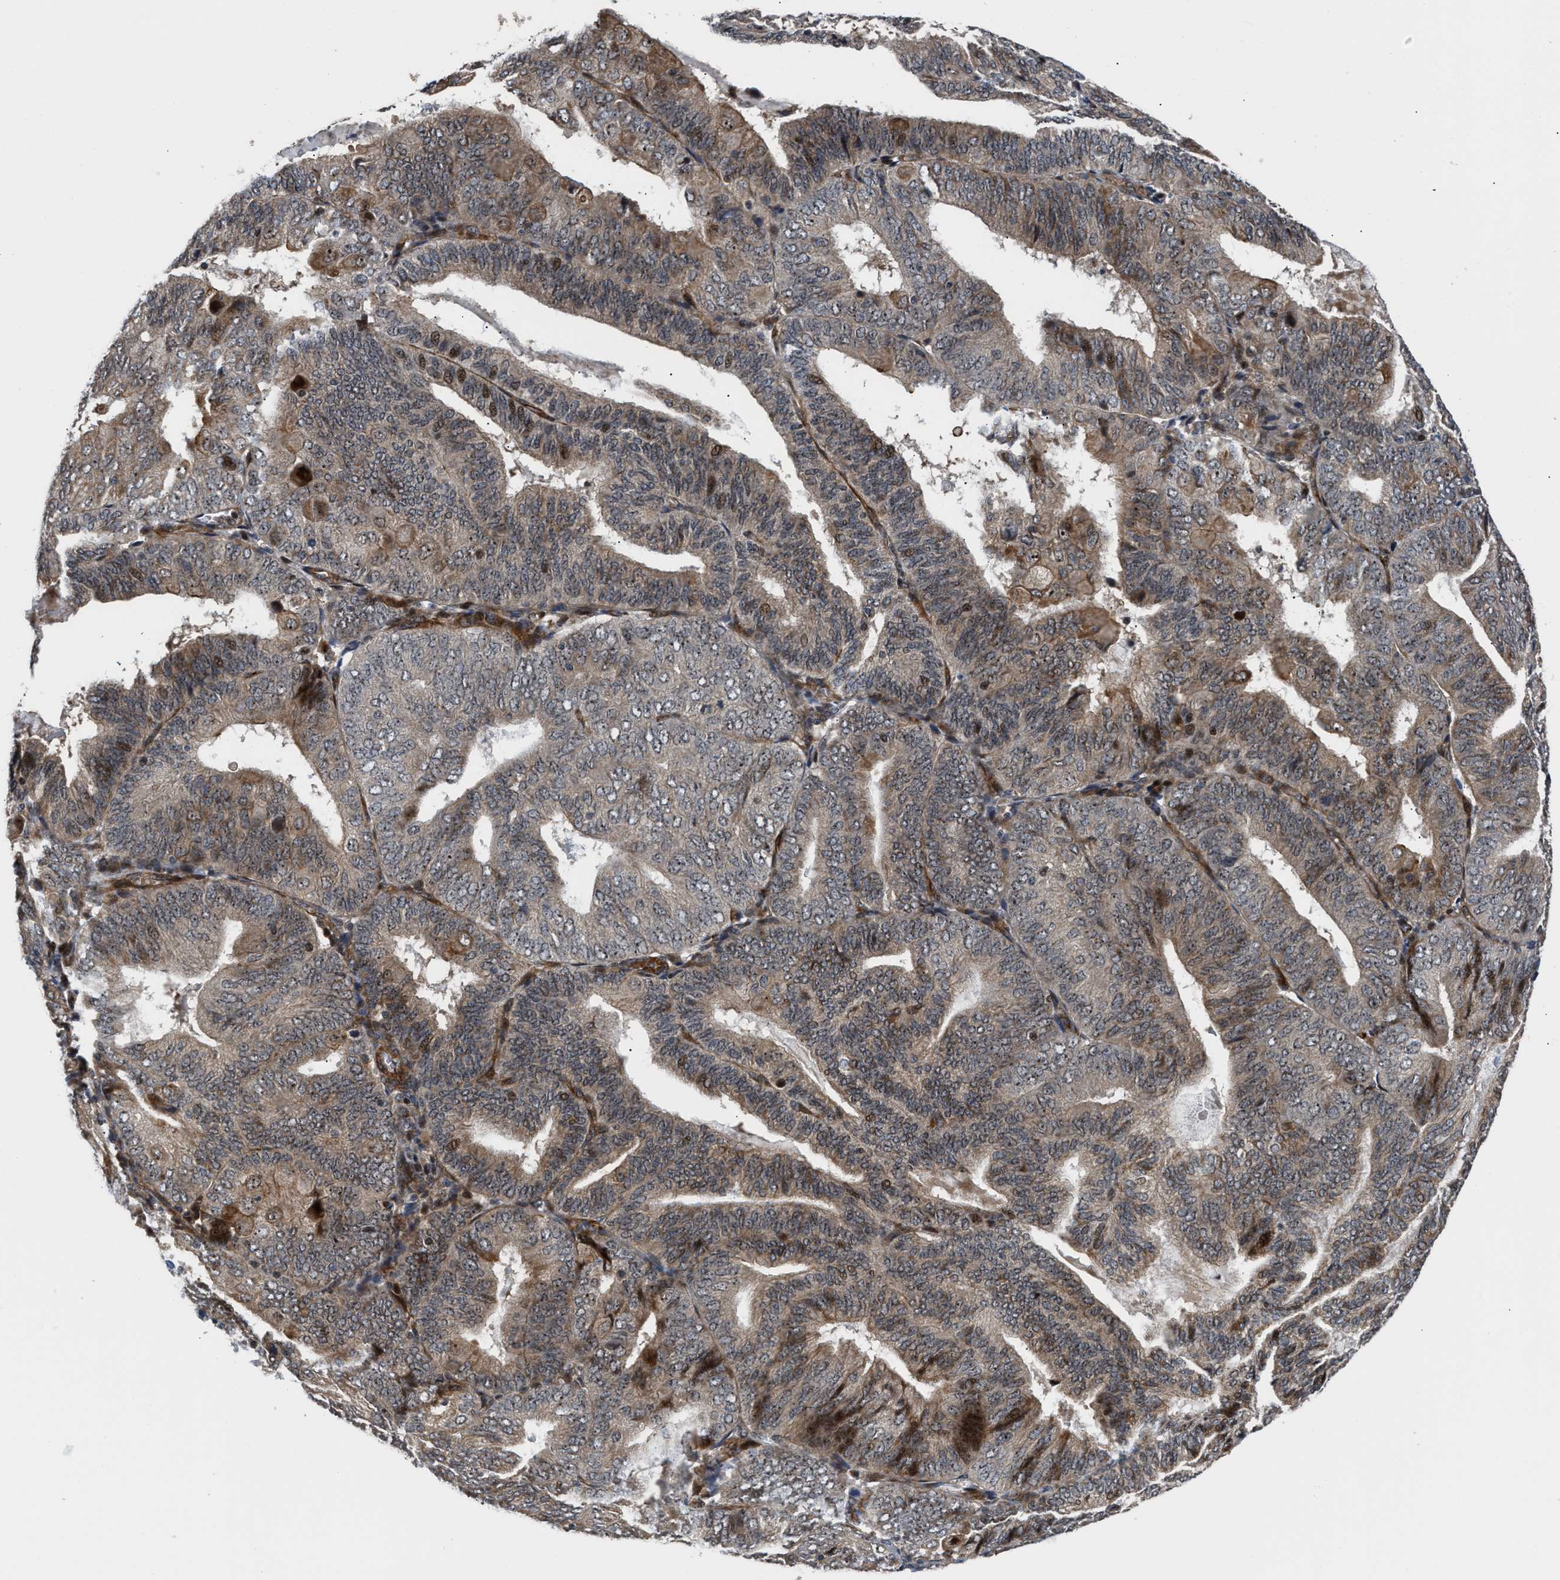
{"staining": {"intensity": "moderate", "quantity": ">75%", "location": "cytoplasmic/membranous,nuclear"}, "tissue": "endometrial cancer", "cell_type": "Tumor cells", "image_type": "cancer", "snomed": [{"axis": "morphology", "description": "Adenocarcinoma, NOS"}, {"axis": "topography", "description": "Endometrium"}], "caption": "High-power microscopy captured an immunohistochemistry image of endometrial adenocarcinoma, revealing moderate cytoplasmic/membranous and nuclear expression in approximately >75% of tumor cells.", "gene": "ALDH3A2", "patient": {"sex": "female", "age": 81}}